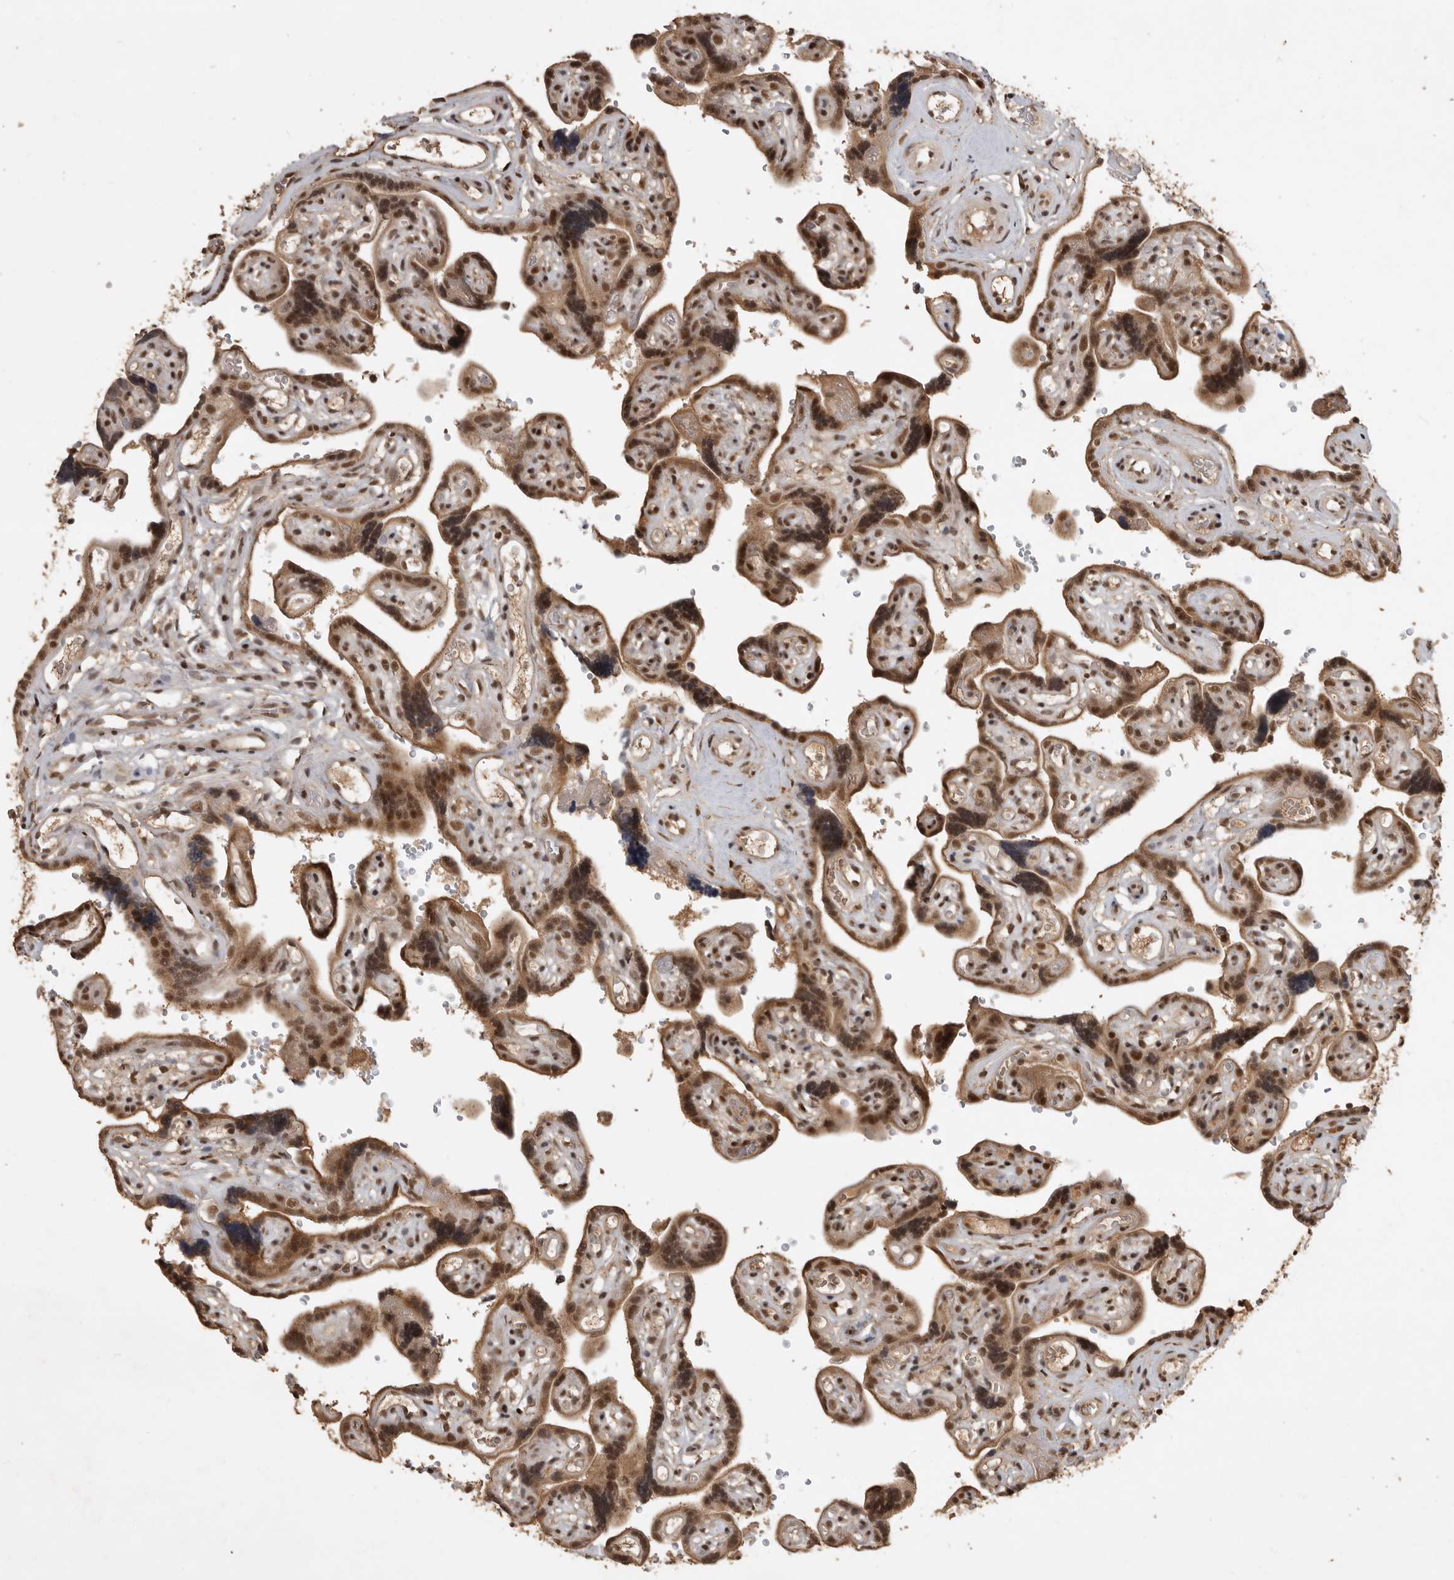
{"staining": {"intensity": "strong", "quantity": ">75%", "location": "nuclear"}, "tissue": "placenta", "cell_type": "Decidual cells", "image_type": "normal", "snomed": [{"axis": "morphology", "description": "Normal tissue, NOS"}, {"axis": "topography", "description": "Placenta"}], "caption": "This image shows IHC staining of normal placenta, with high strong nuclear staining in about >75% of decidual cells.", "gene": "CBLL1", "patient": {"sex": "female", "age": 30}}